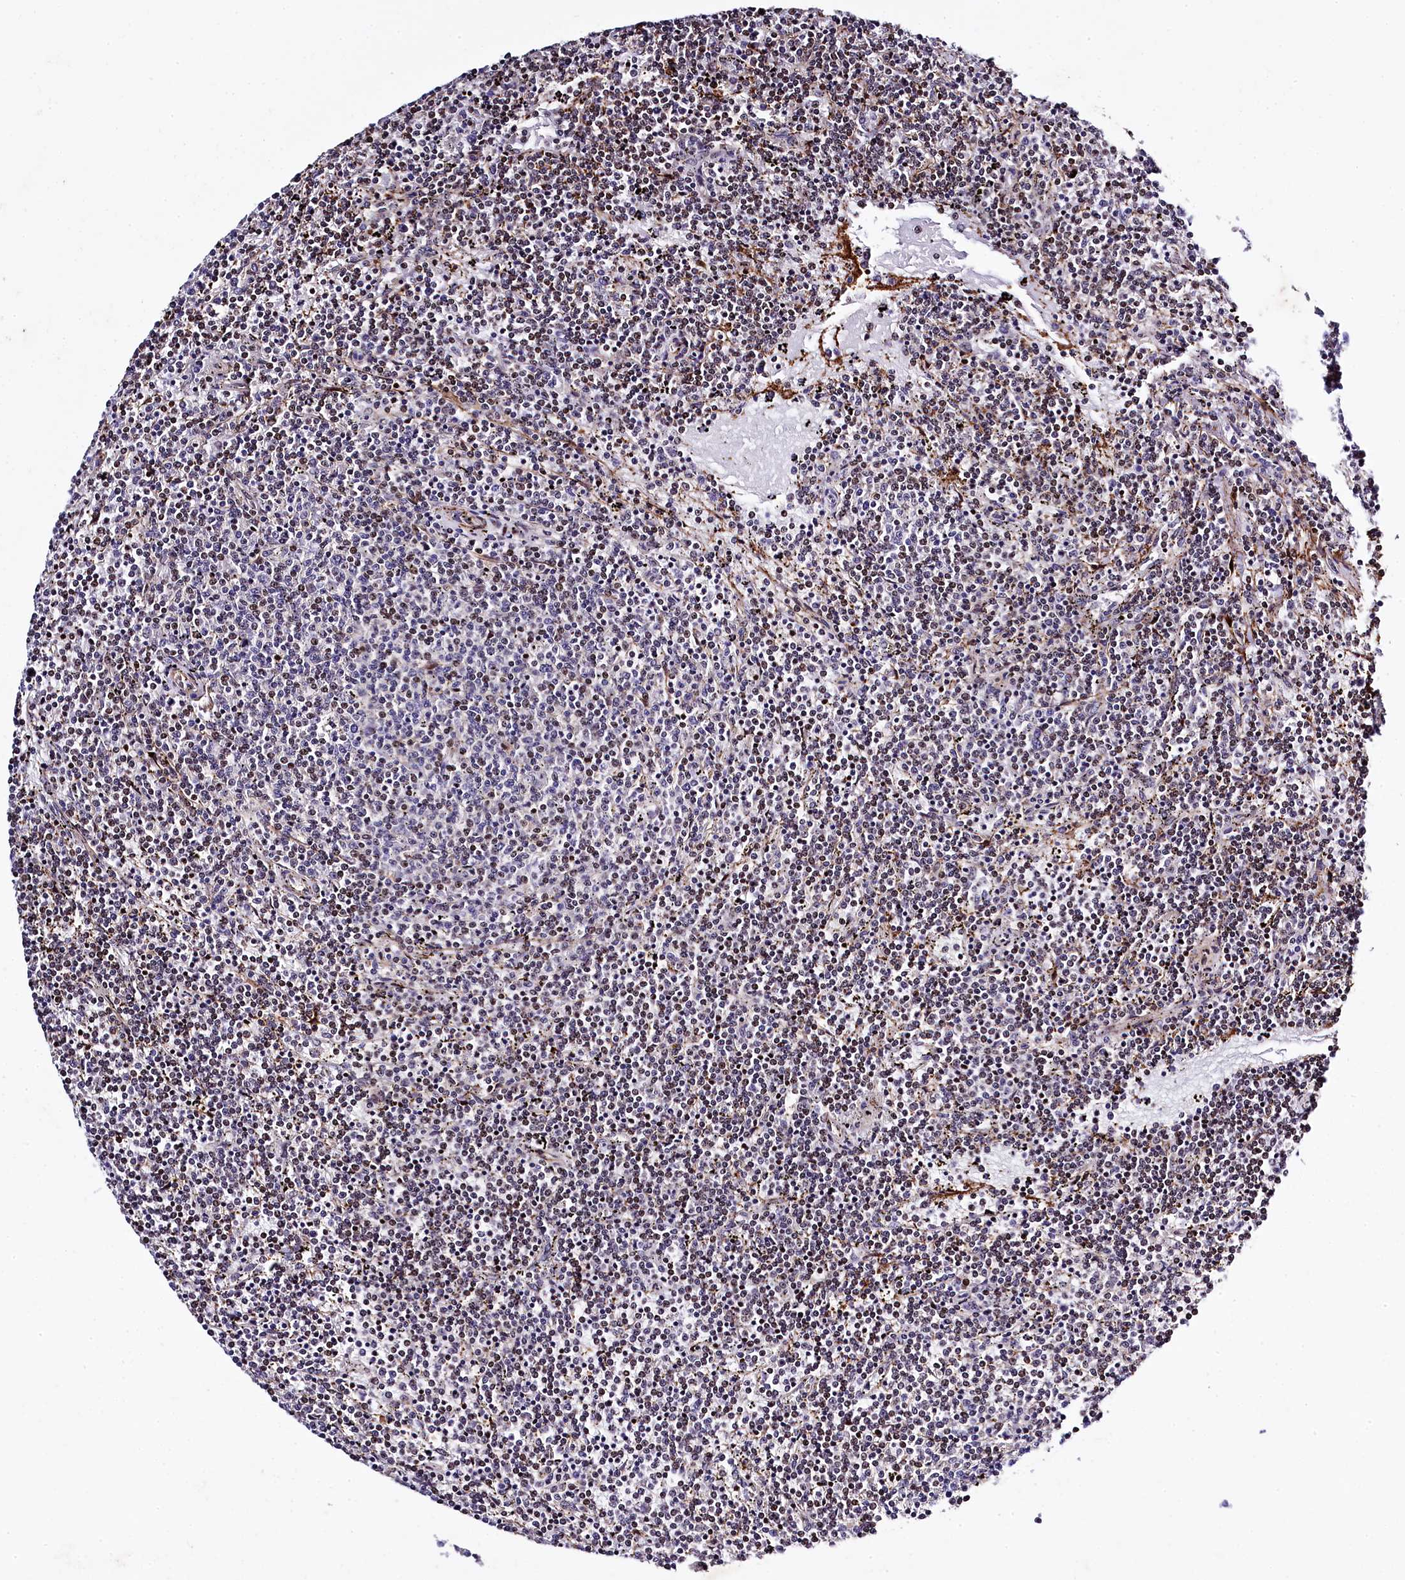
{"staining": {"intensity": "weak", "quantity": "<25%", "location": "nuclear"}, "tissue": "lymphoma", "cell_type": "Tumor cells", "image_type": "cancer", "snomed": [{"axis": "morphology", "description": "Malignant lymphoma, non-Hodgkin's type, Low grade"}, {"axis": "topography", "description": "Spleen"}], "caption": "Lymphoma was stained to show a protein in brown. There is no significant staining in tumor cells.", "gene": "SAMD10", "patient": {"sex": "female", "age": 50}}